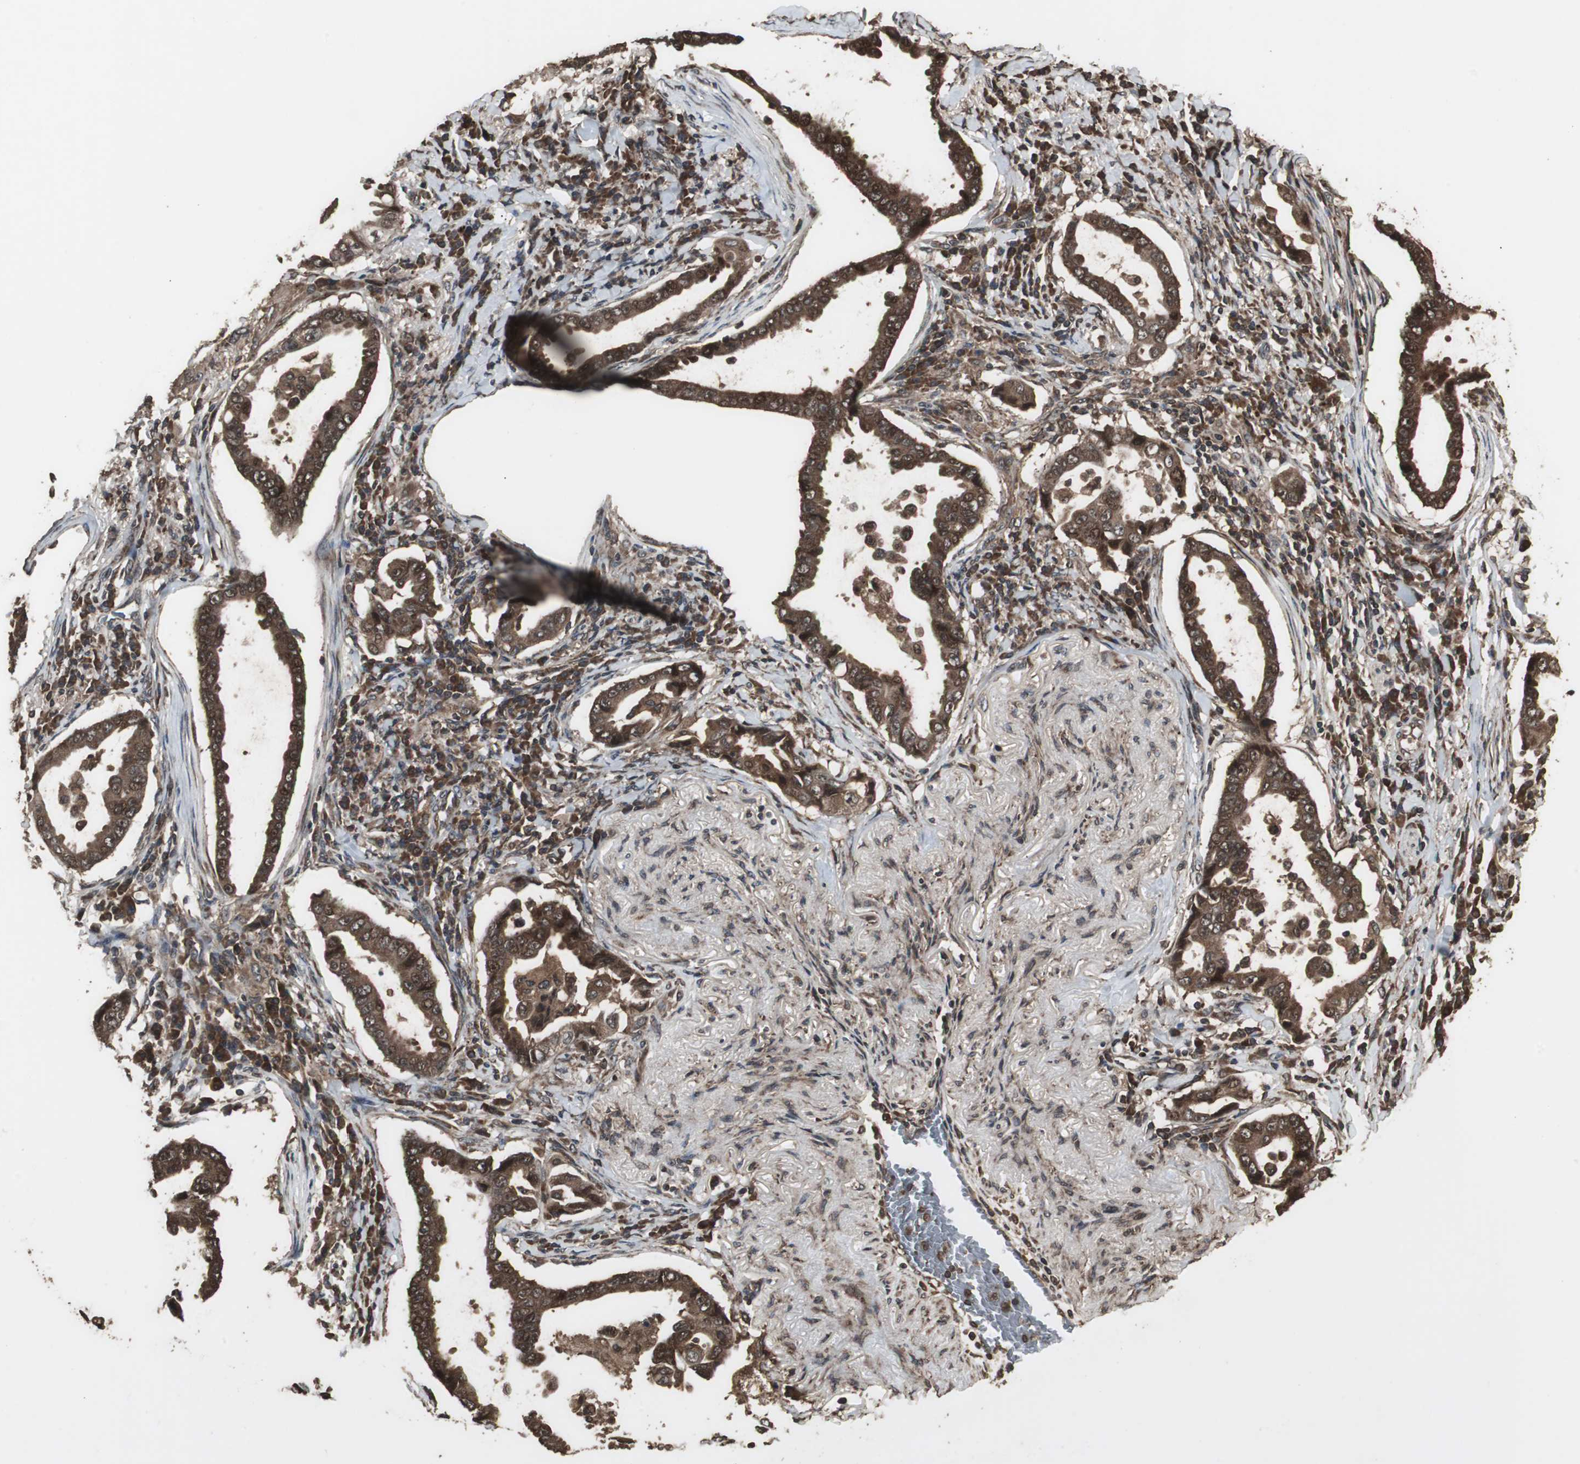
{"staining": {"intensity": "strong", "quantity": ">75%", "location": "cytoplasmic/membranous"}, "tissue": "lung cancer", "cell_type": "Tumor cells", "image_type": "cancer", "snomed": [{"axis": "morphology", "description": "Normal tissue, NOS"}, {"axis": "morphology", "description": "Inflammation, NOS"}, {"axis": "morphology", "description": "Adenocarcinoma, NOS"}, {"axis": "topography", "description": "Lung"}], "caption": "An image of human lung cancer (adenocarcinoma) stained for a protein displays strong cytoplasmic/membranous brown staining in tumor cells. The staining was performed using DAB (3,3'-diaminobenzidine) to visualize the protein expression in brown, while the nuclei were stained in blue with hematoxylin (Magnification: 20x).", "gene": "LAMTOR5", "patient": {"sex": "female", "age": 64}}